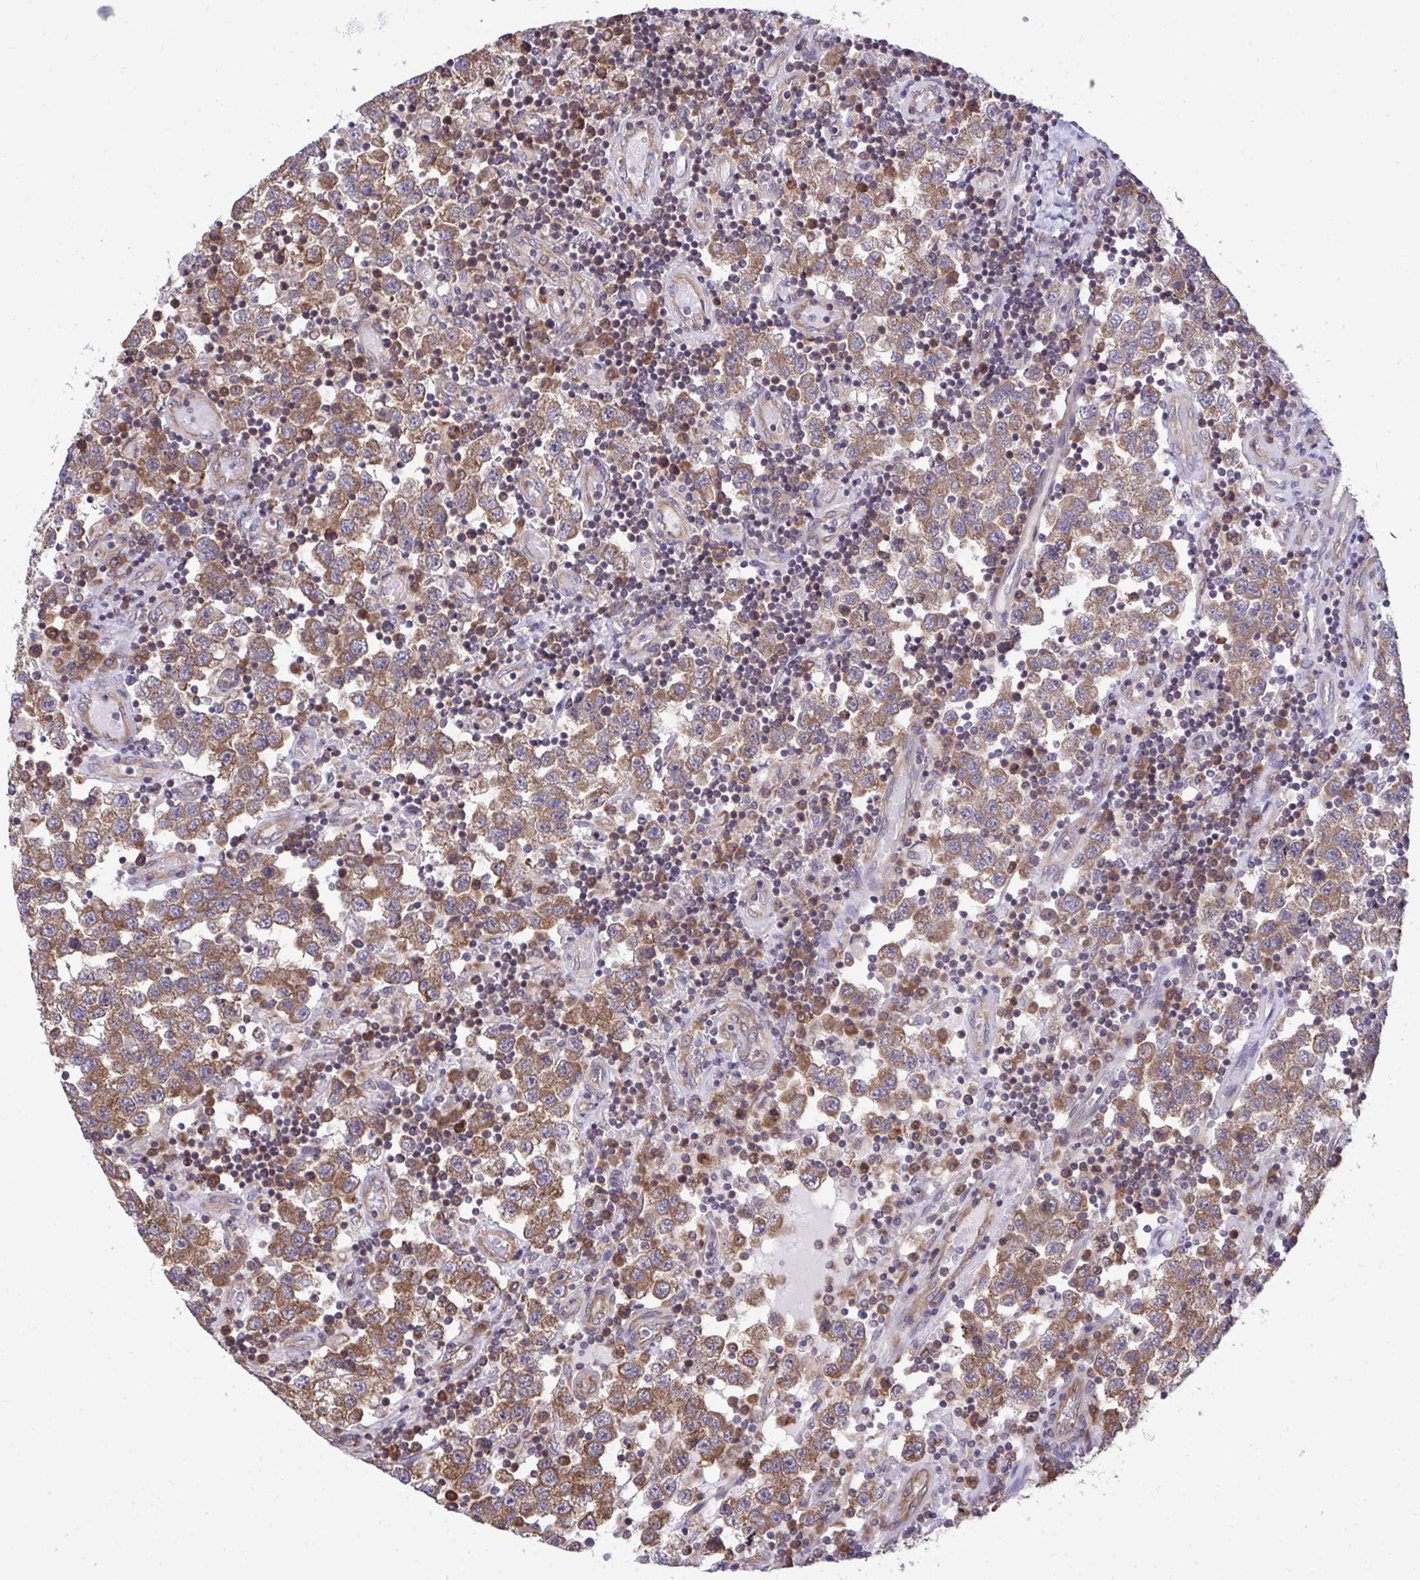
{"staining": {"intensity": "moderate", "quantity": ">75%", "location": "cytoplasmic/membranous"}, "tissue": "testis cancer", "cell_type": "Tumor cells", "image_type": "cancer", "snomed": [{"axis": "morphology", "description": "Seminoma, NOS"}, {"axis": "topography", "description": "Testis"}], "caption": "Testis seminoma stained with a brown dye reveals moderate cytoplasmic/membranous positive staining in approximately >75% of tumor cells.", "gene": "RPS15", "patient": {"sex": "male", "age": 34}}